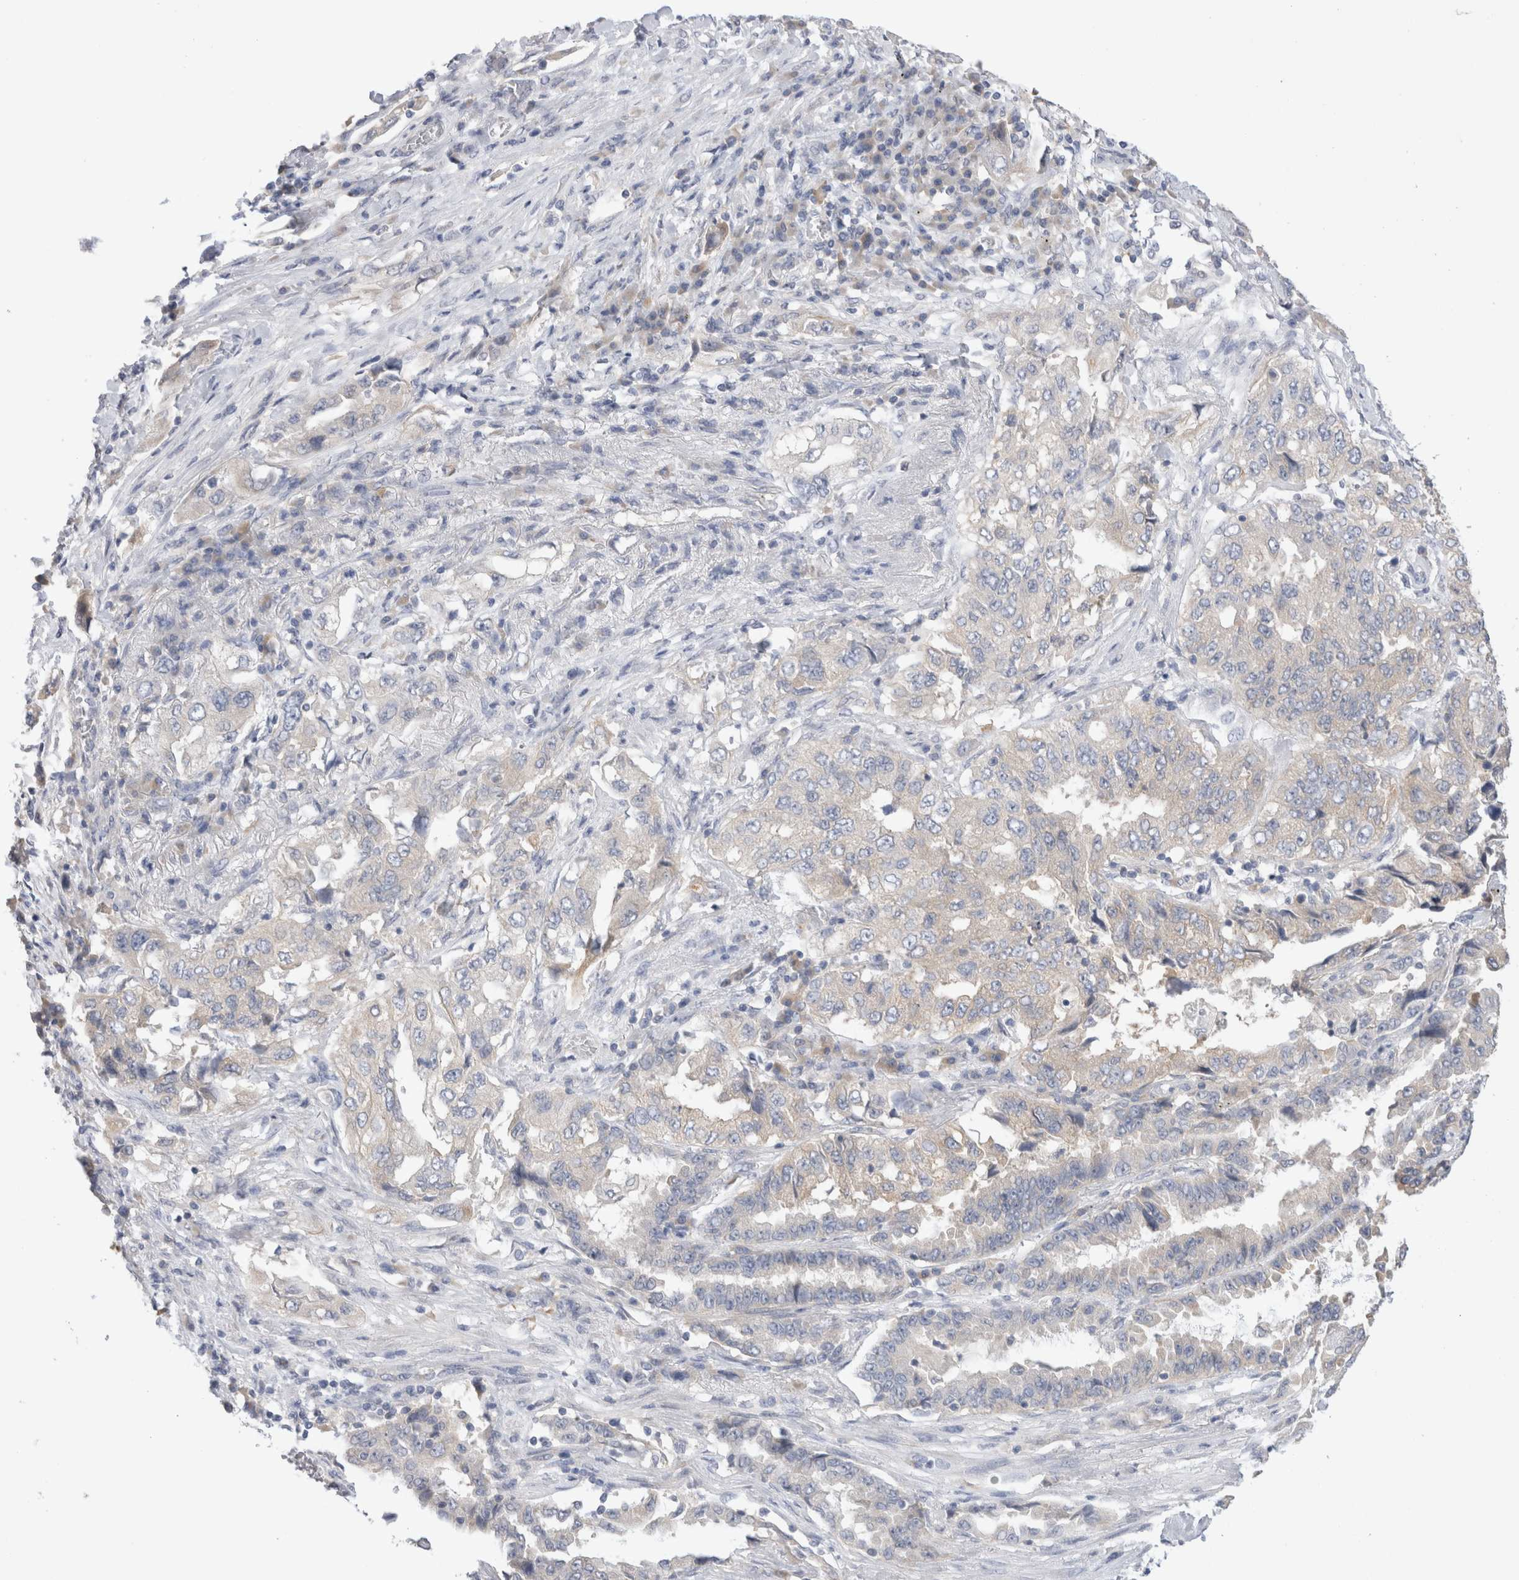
{"staining": {"intensity": "weak", "quantity": "25%-75%", "location": "cytoplasmic/membranous"}, "tissue": "lung cancer", "cell_type": "Tumor cells", "image_type": "cancer", "snomed": [{"axis": "morphology", "description": "Adenocarcinoma, NOS"}, {"axis": "topography", "description": "Lung"}], "caption": "Protein staining of lung cancer tissue exhibits weak cytoplasmic/membranous positivity in approximately 25%-75% of tumor cells.", "gene": "GAS1", "patient": {"sex": "female", "age": 51}}